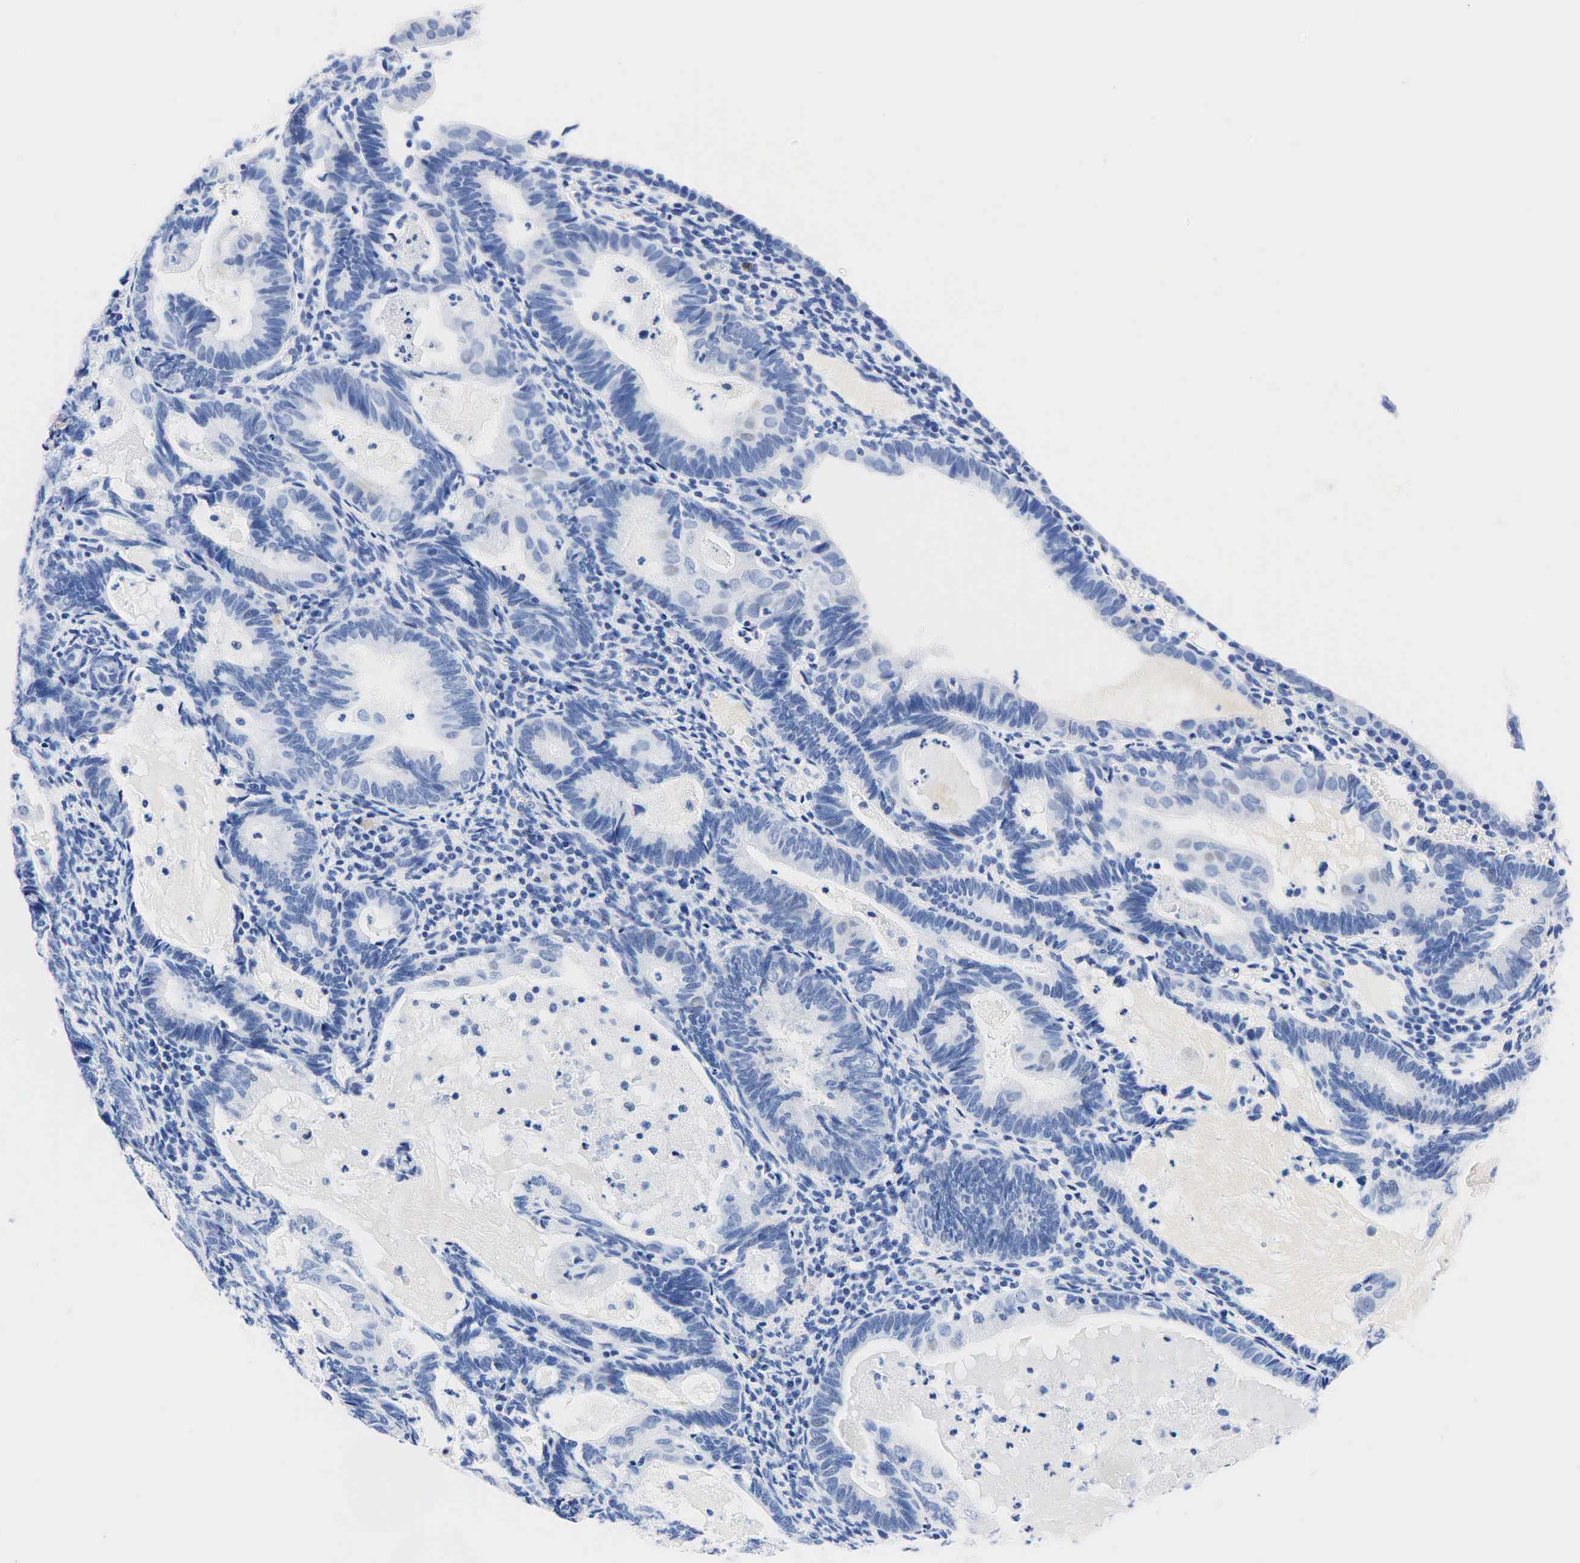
{"staining": {"intensity": "weak", "quantity": "<25%", "location": "nuclear"}, "tissue": "endometrial cancer", "cell_type": "Tumor cells", "image_type": "cancer", "snomed": [{"axis": "morphology", "description": "Adenocarcinoma, NOS"}, {"axis": "topography", "description": "Endometrium"}], "caption": "Immunohistochemistry (IHC) photomicrograph of human endometrial cancer (adenocarcinoma) stained for a protein (brown), which demonstrates no staining in tumor cells.", "gene": "NKX2-1", "patient": {"sex": "female", "age": 63}}